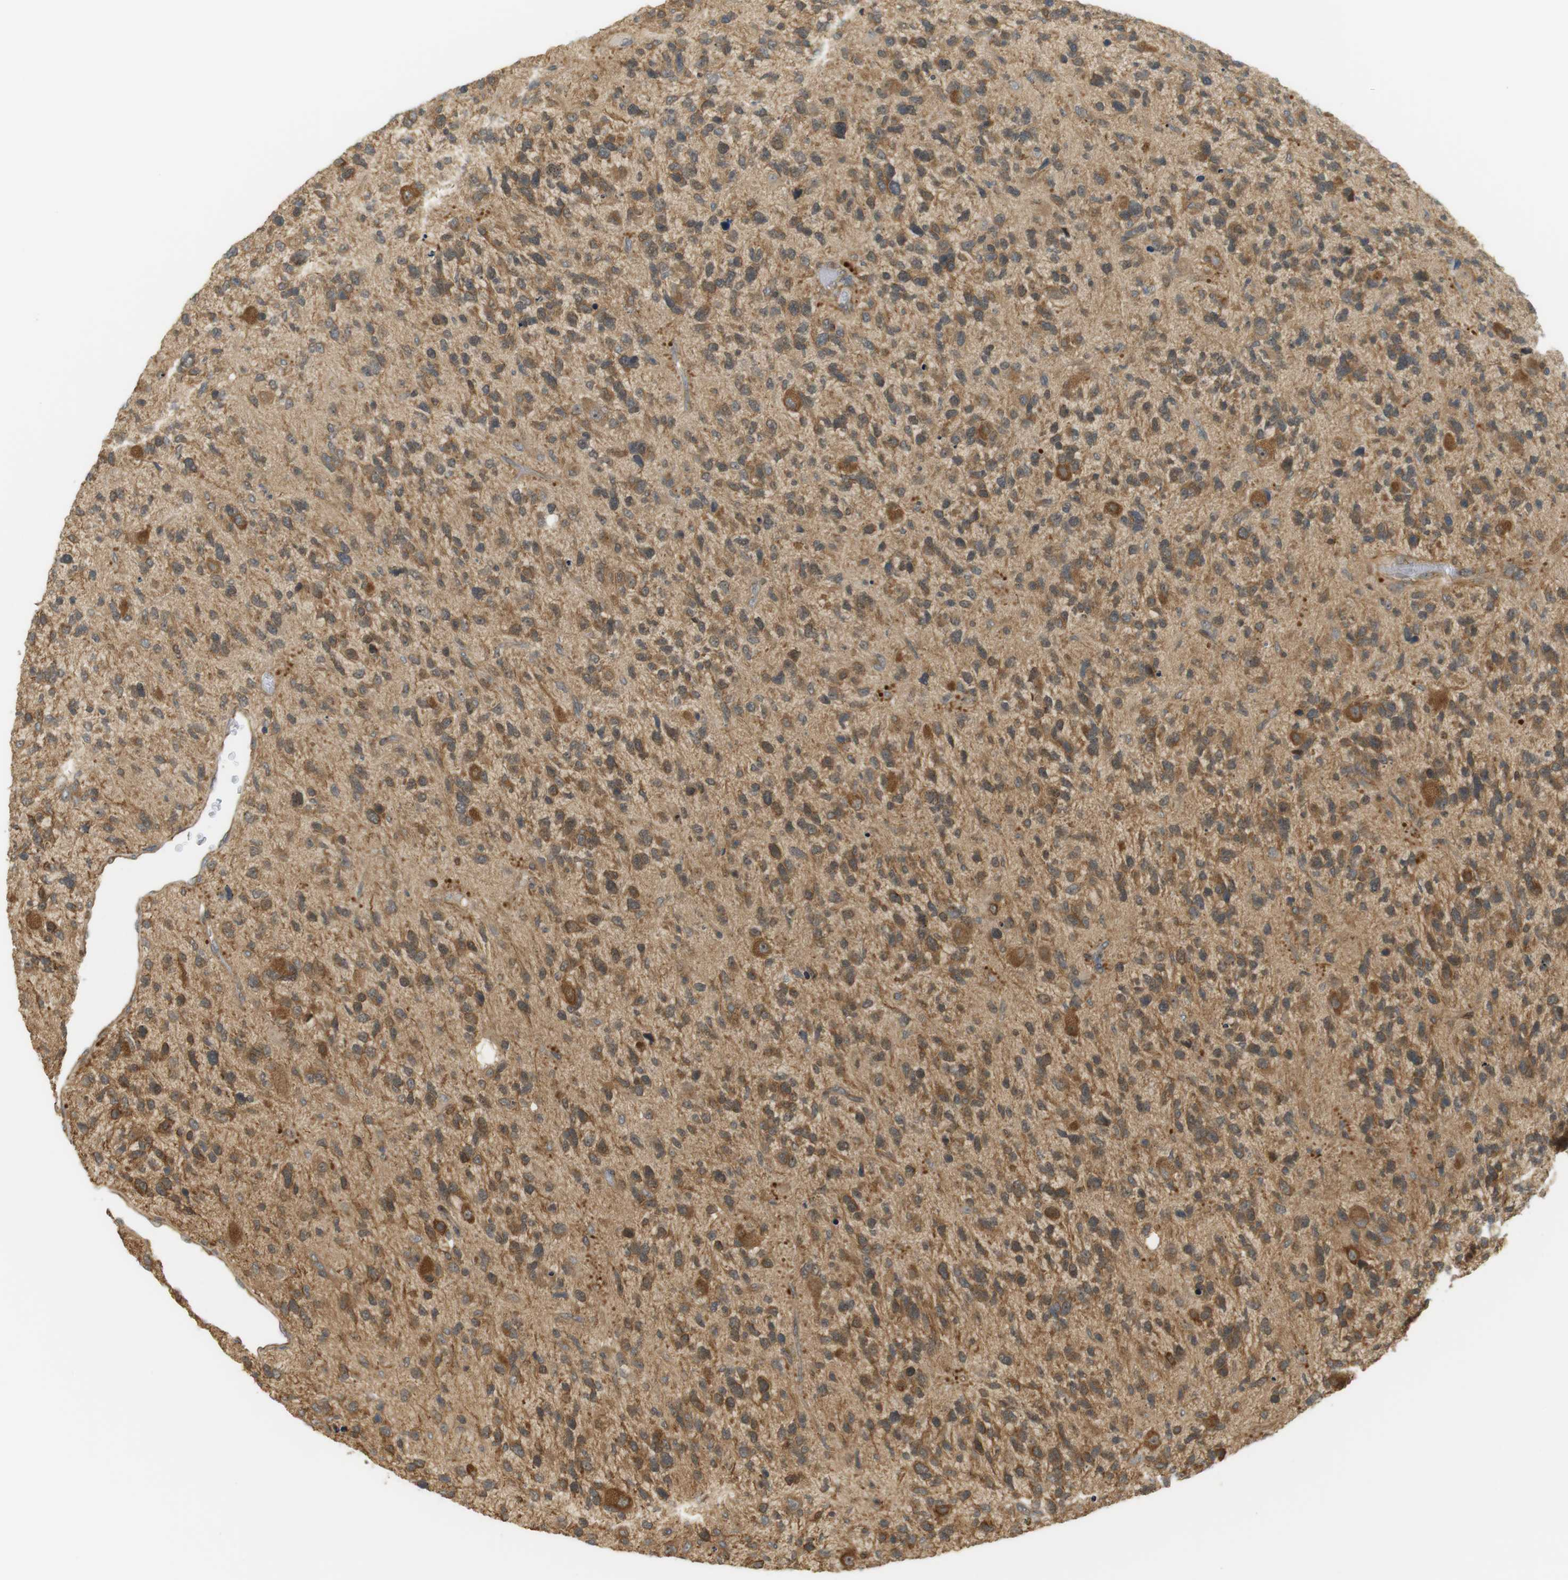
{"staining": {"intensity": "moderate", "quantity": ">75%", "location": "cytoplasmic/membranous,nuclear"}, "tissue": "glioma", "cell_type": "Tumor cells", "image_type": "cancer", "snomed": [{"axis": "morphology", "description": "Glioma, malignant, High grade"}, {"axis": "topography", "description": "Brain"}], "caption": "The micrograph shows immunohistochemical staining of malignant glioma (high-grade). There is moderate cytoplasmic/membranous and nuclear expression is present in about >75% of tumor cells. (Brightfield microscopy of DAB IHC at high magnification).", "gene": "PA2G4", "patient": {"sex": "female", "age": 58}}